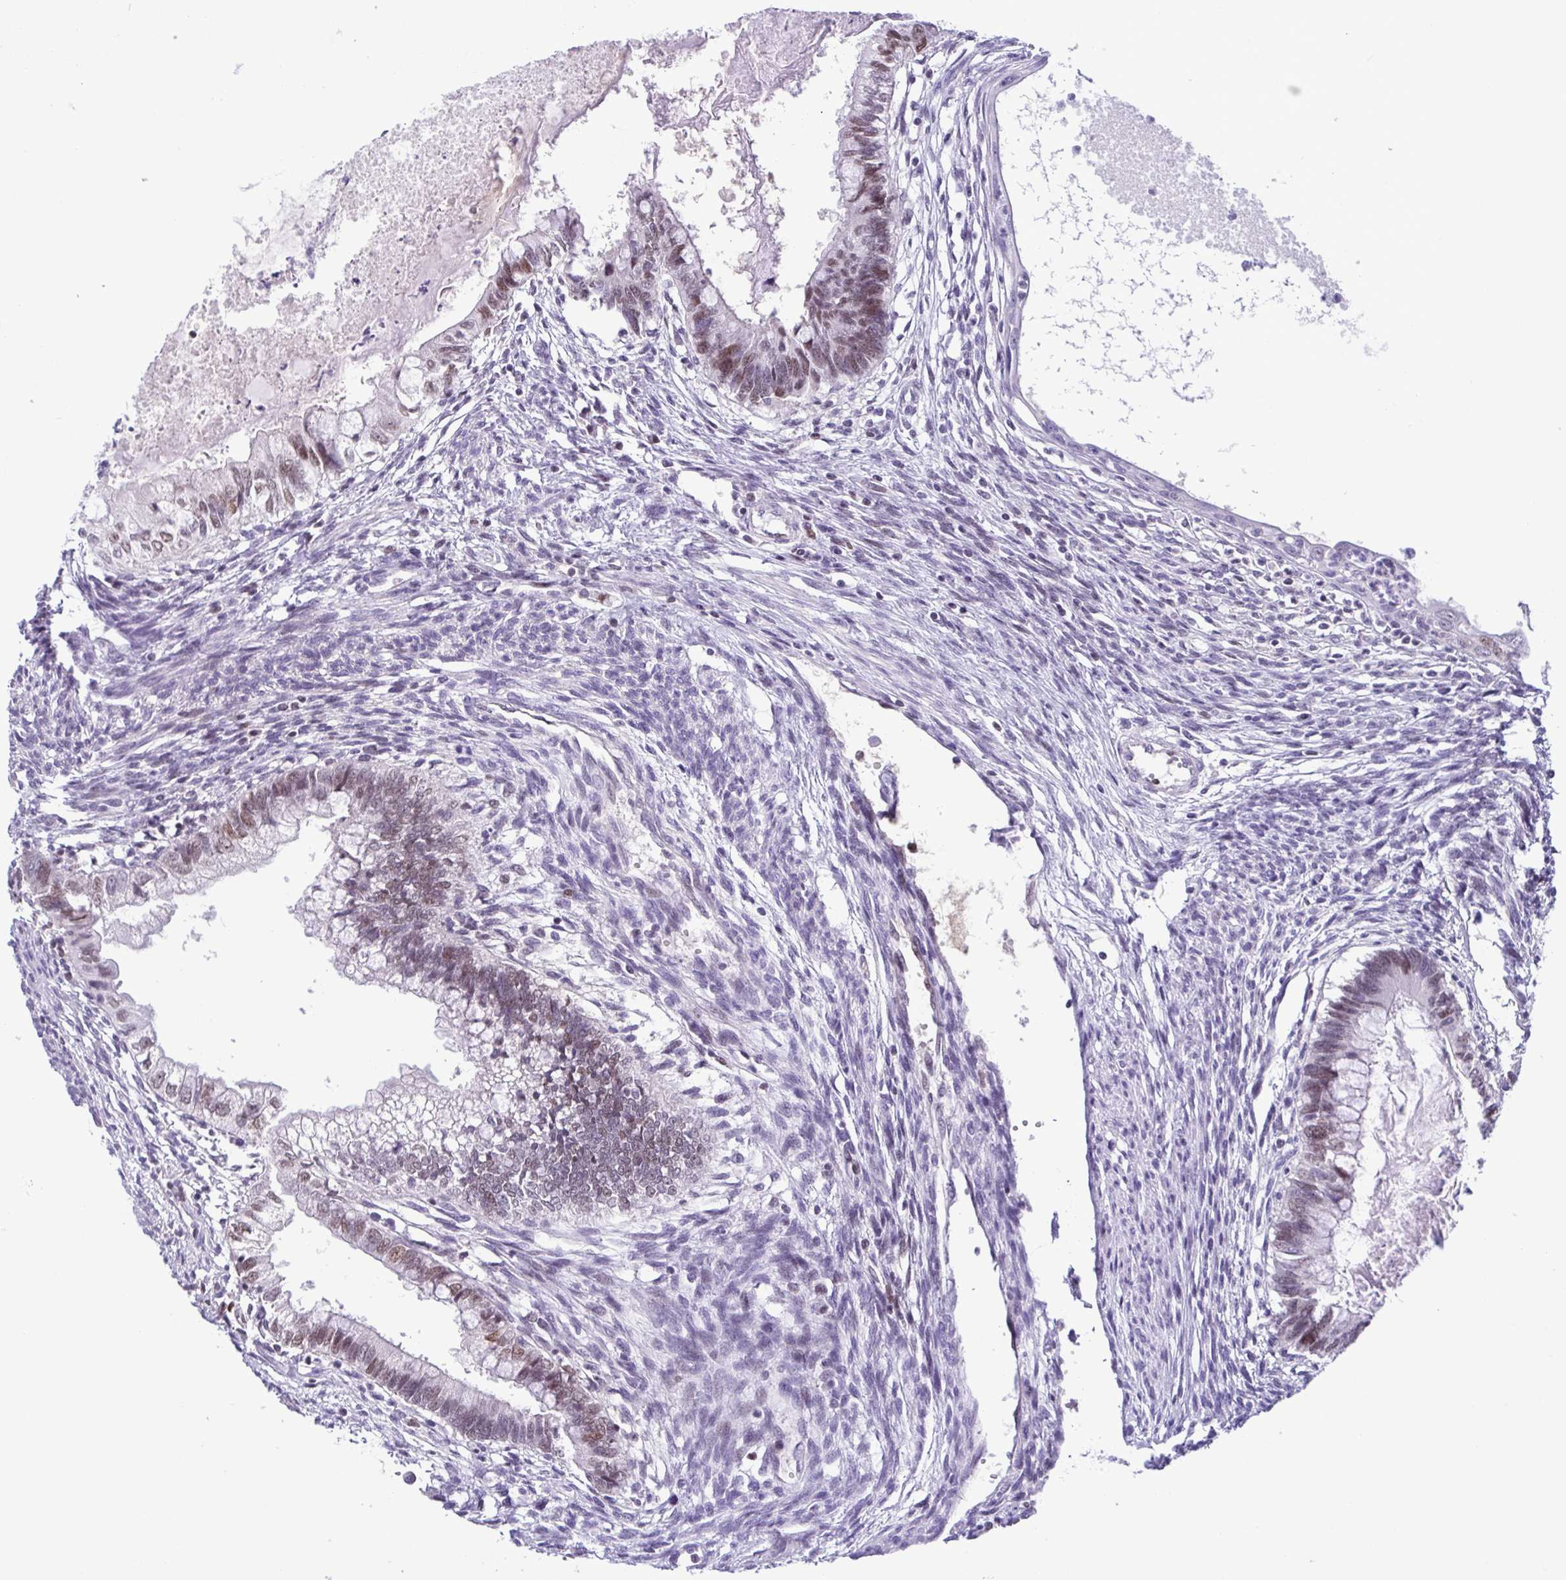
{"staining": {"intensity": "weak", "quantity": "25%-75%", "location": "nuclear"}, "tissue": "testis cancer", "cell_type": "Tumor cells", "image_type": "cancer", "snomed": [{"axis": "morphology", "description": "Carcinoma, Embryonal, NOS"}, {"axis": "topography", "description": "Testis"}], "caption": "This is a photomicrograph of immunohistochemistry staining of testis cancer (embryonal carcinoma), which shows weak expression in the nuclear of tumor cells.", "gene": "IRF1", "patient": {"sex": "male", "age": 37}}